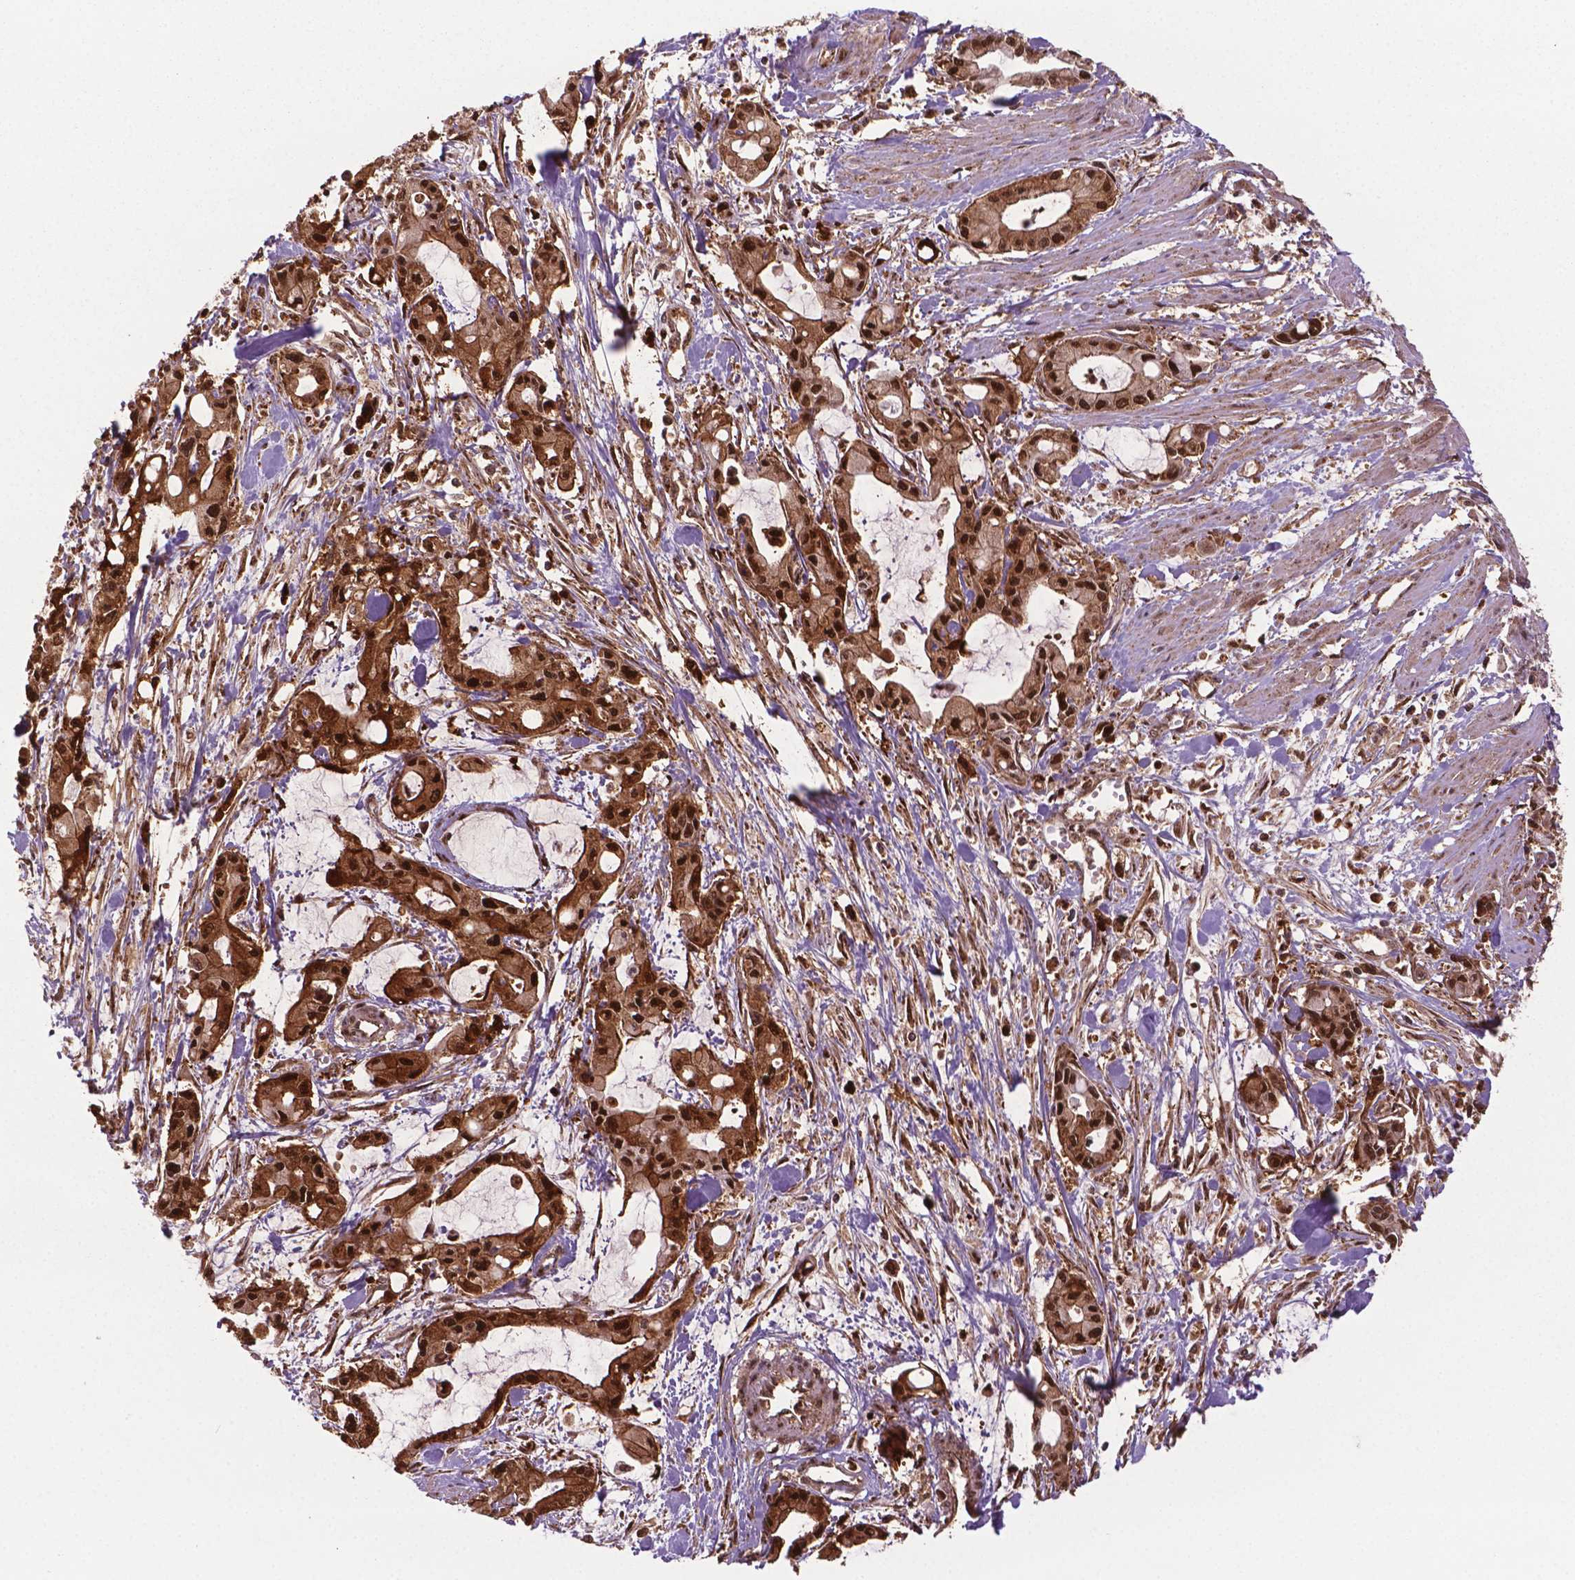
{"staining": {"intensity": "strong", "quantity": ">75%", "location": "cytoplasmic/membranous,nuclear"}, "tissue": "pancreatic cancer", "cell_type": "Tumor cells", "image_type": "cancer", "snomed": [{"axis": "morphology", "description": "Adenocarcinoma, NOS"}, {"axis": "topography", "description": "Pancreas"}], "caption": "DAB (3,3'-diaminobenzidine) immunohistochemical staining of human pancreatic adenocarcinoma exhibits strong cytoplasmic/membranous and nuclear protein staining in about >75% of tumor cells.", "gene": "PLIN3", "patient": {"sex": "male", "age": 48}}